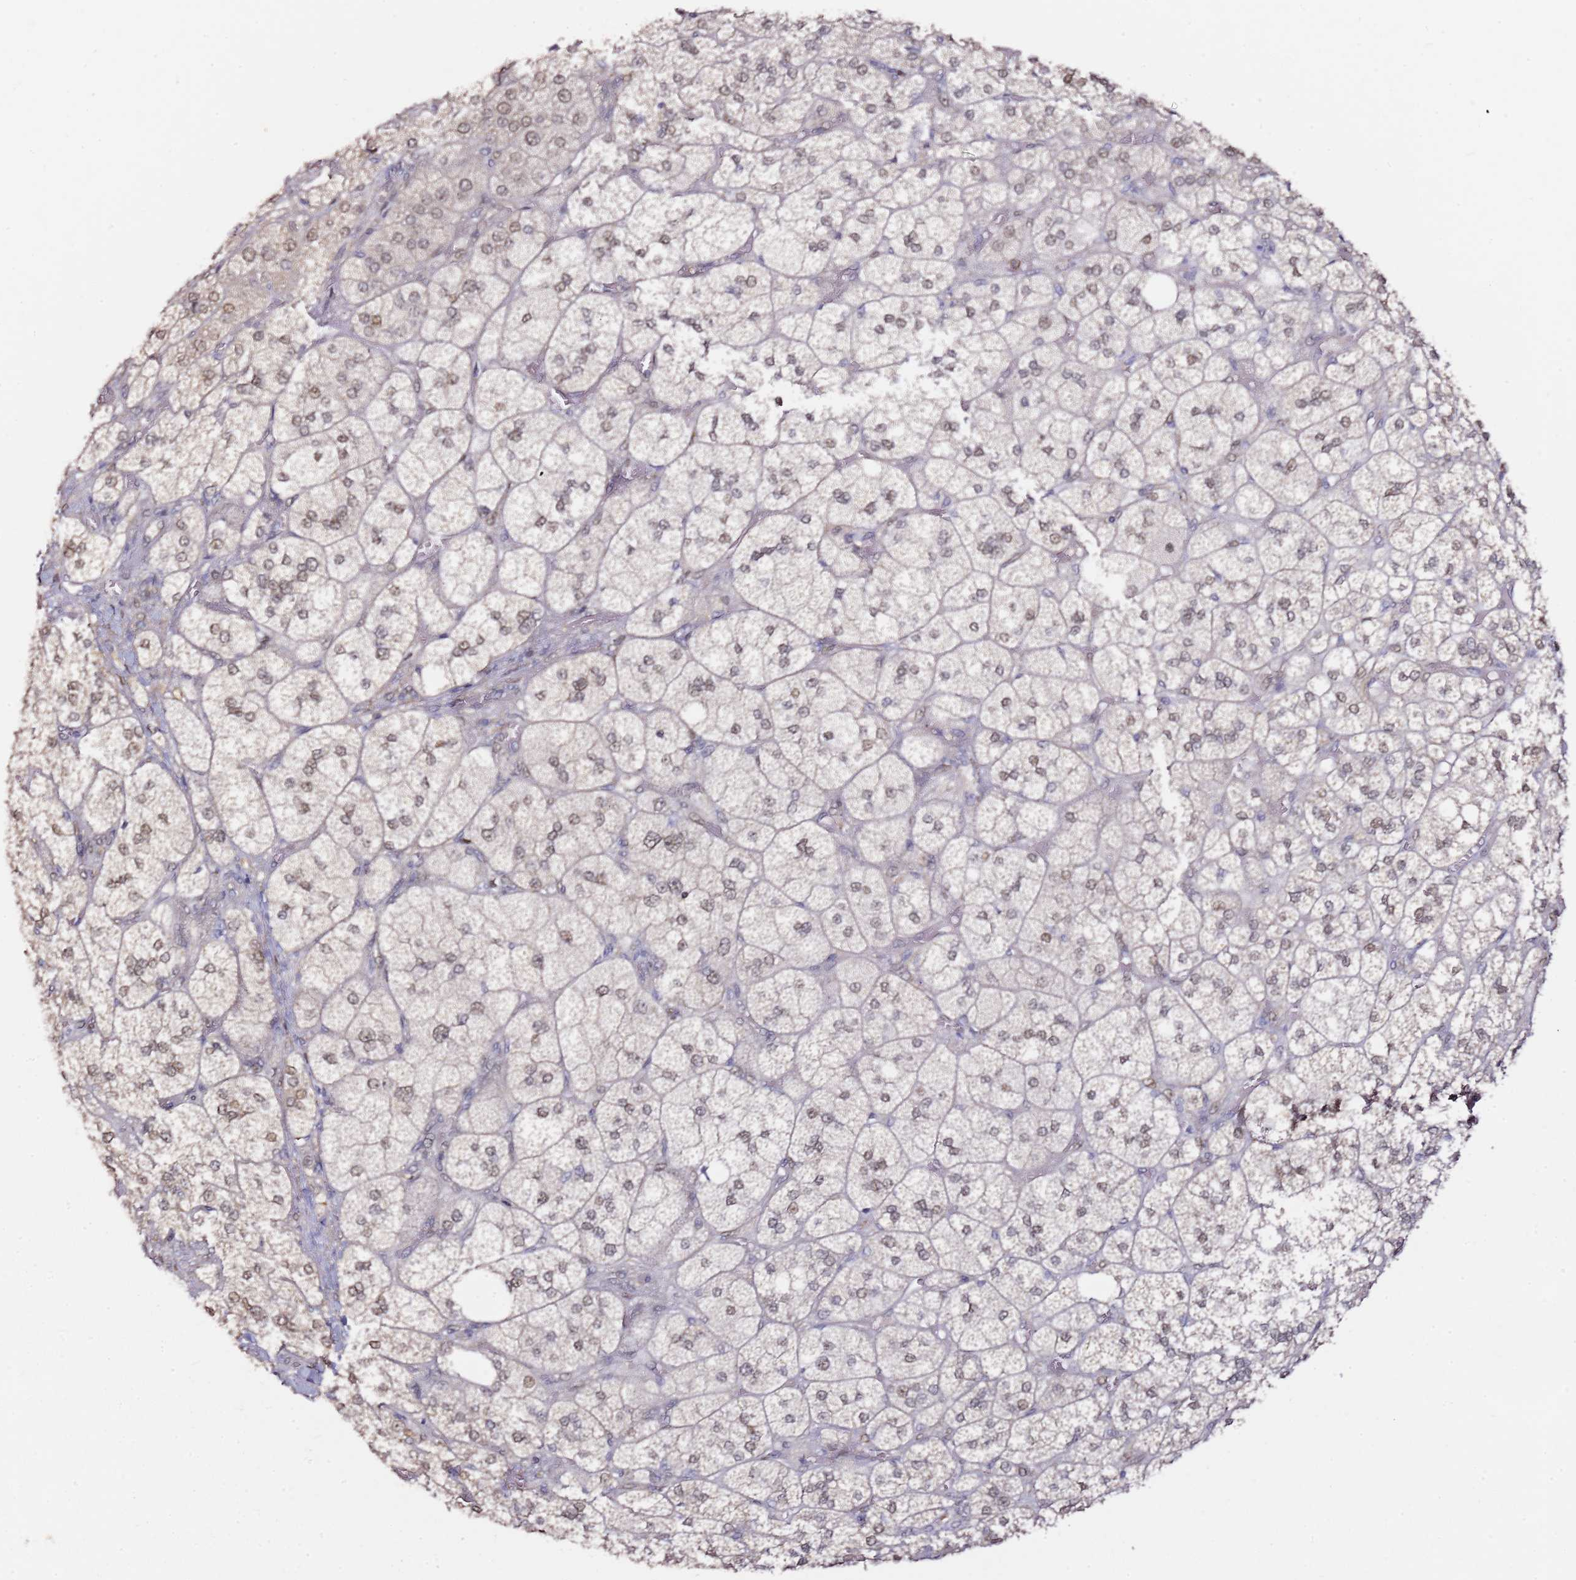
{"staining": {"intensity": "moderate", "quantity": "25%-75%", "location": "cytoplasmic/membranous,nuclear"}, "tissue": "adrenal gland", "cell_type": "Glandular cells", "image_type": "normal", "snomed": [{"axis": "morphology", "description": "Normal tissue, NOS"}, {"axis": "topography", "description": "Adrenal gland"}], "caption": "Adrenal gland stained with immunohistochemistry (IHC) exhibits moderate cytoplasmic/membranous,nuclear positivity in approximately 25%-75% of glandular cells. The staining was performed using DAB, with brown indicating positive protein expression. Nuclei are stained blue with hematoxylin.", "gene": "PSMD4", "patient": {"sex": "male", "age": 61}}